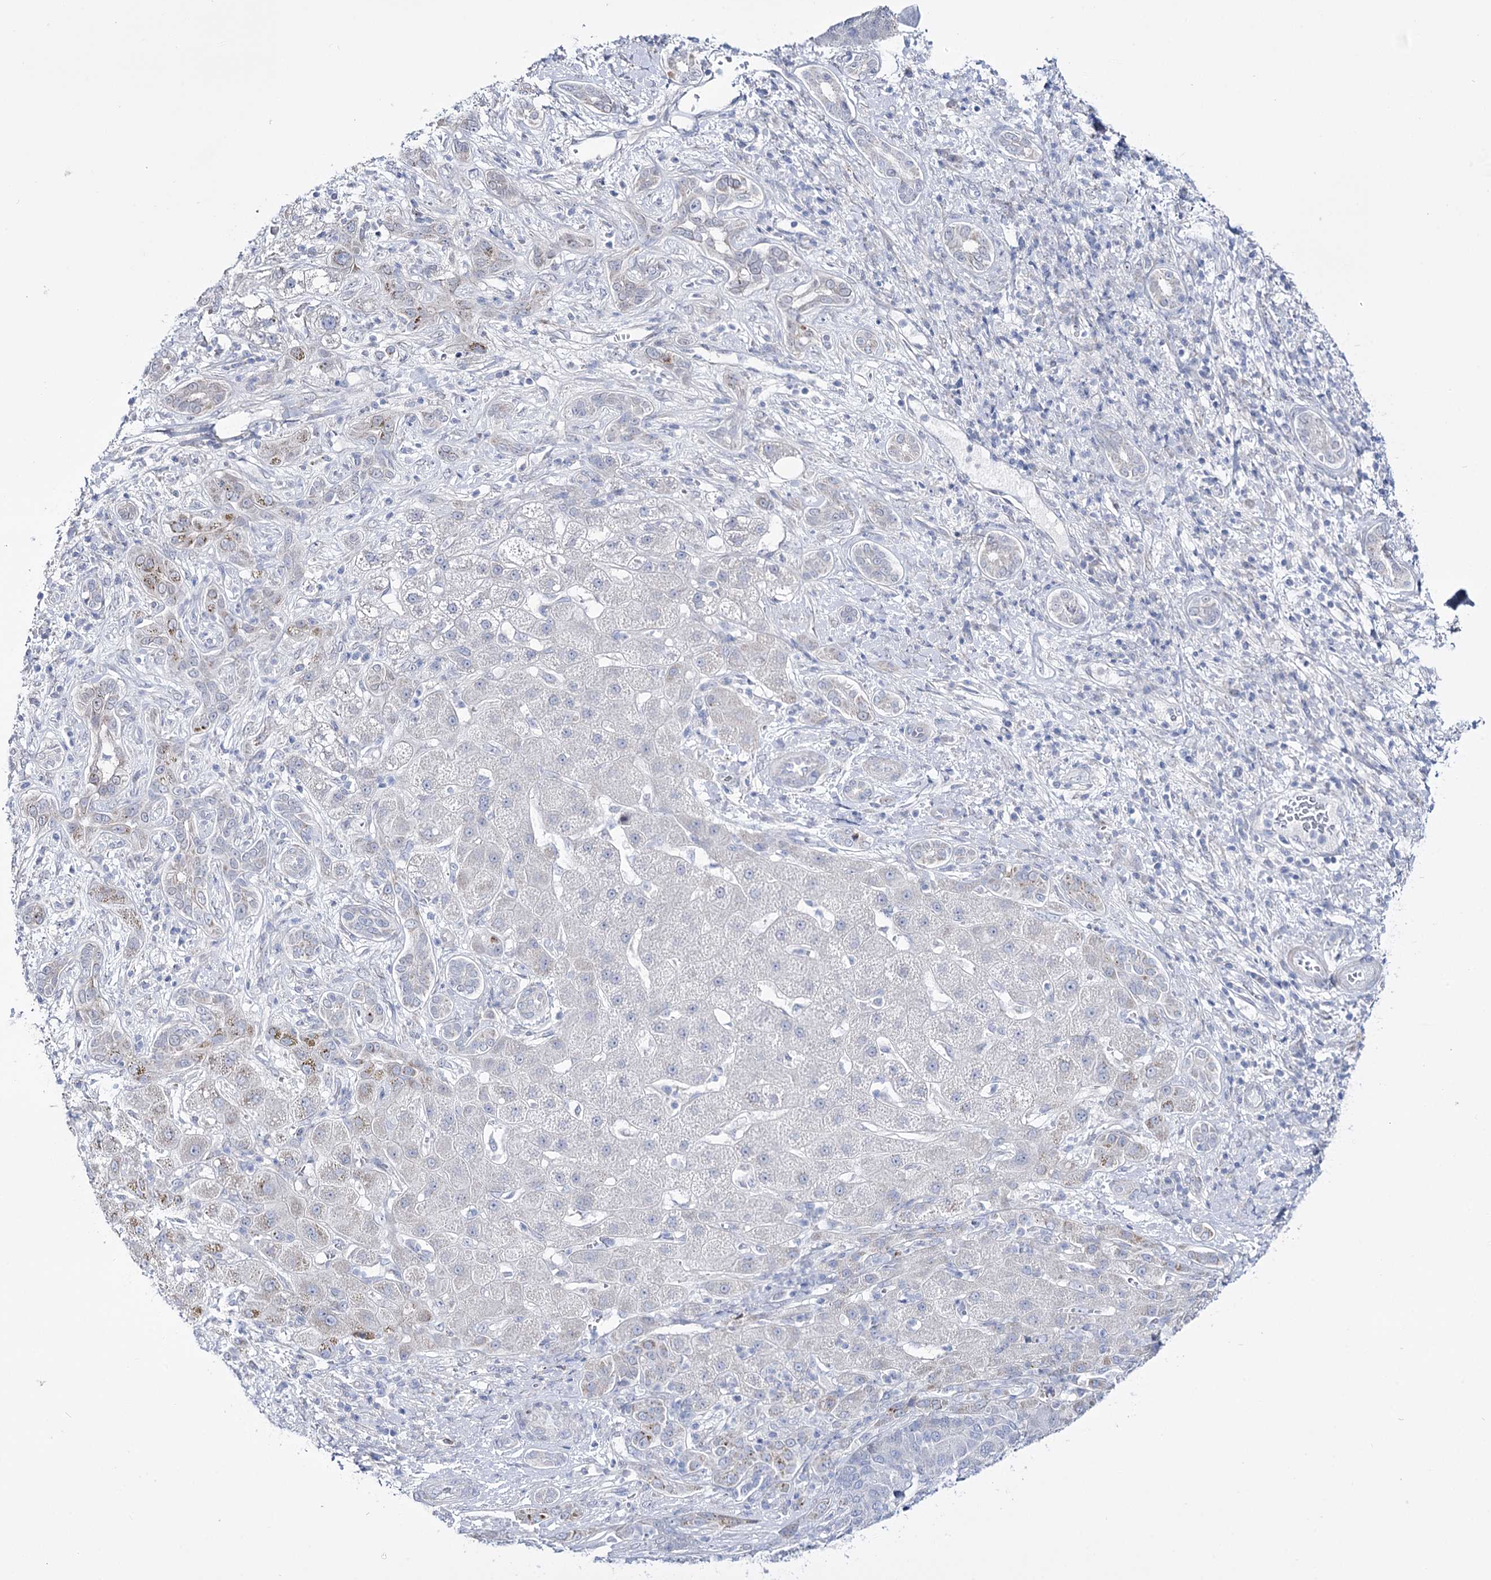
{"staining": {"intensity": "negative", "quantity": "none", "location": "none"}, "tissue": "liver cancer", "cell_type": "Tumor cells", "image_type": "cancer", "snomed": [{"axis": "morphology", "description": "Carcinoma, Hepatocellular, NOS"}, {"axis": "topography", "description": "Liver"}], "caption": "Micrograph shows no significant protein expression in tumor cells of liver hepatocellular carcinoma. Brightfield microscopy of IHC stained with DAB (3,3'-diaminobenzidine) (brown) and hematoxylin (blue), captured at high magnification.", "gene": "RBM15B", "patient": {"sex": "male", "age": 65}}